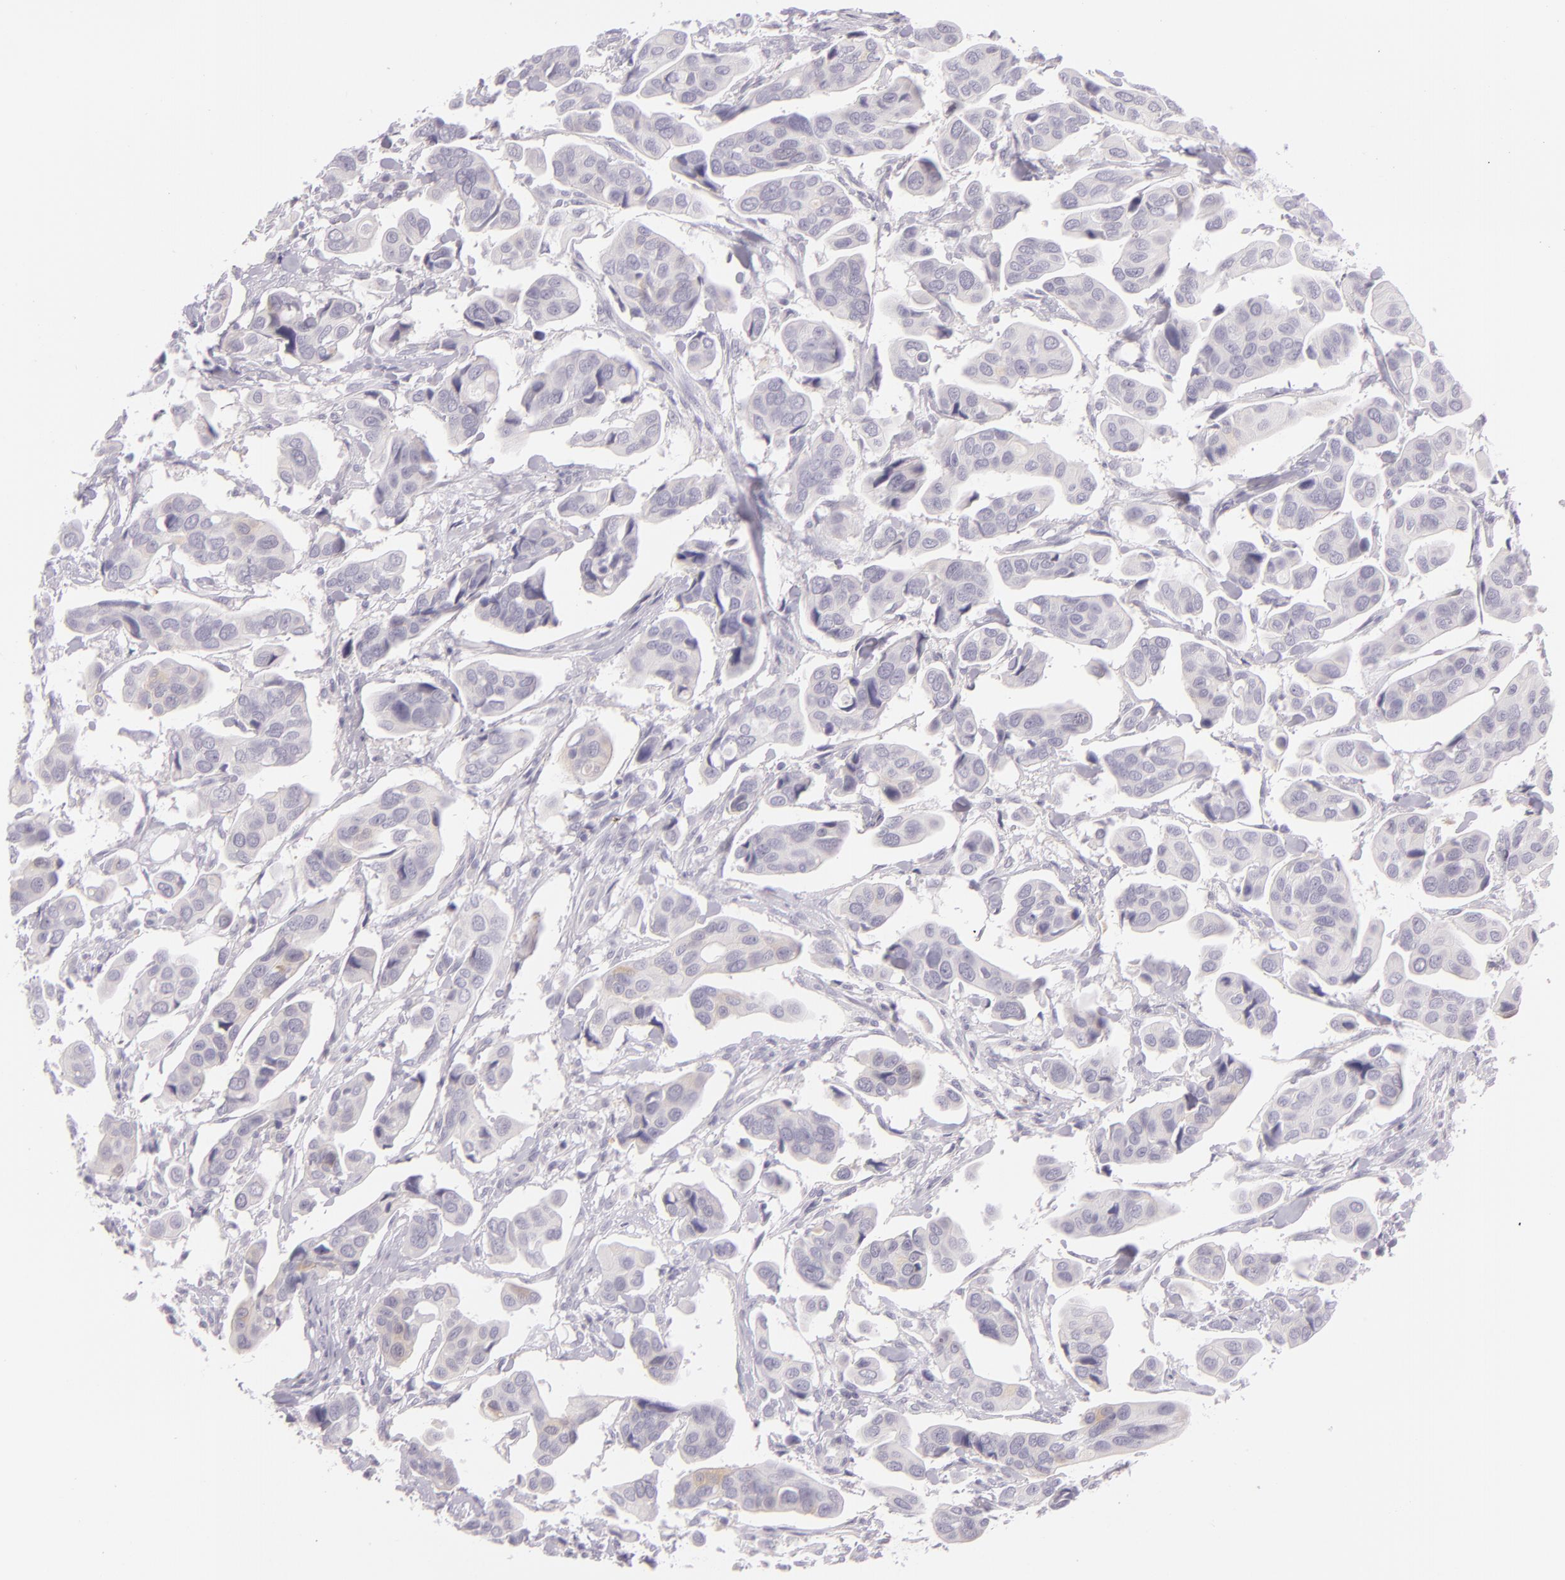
{"staining": {"intensity": "negative", "quantity": "none", "location": "none"}, "tissue": "urothelial cancer", "cell_type": "Tumor cells", "image_type": "cancer", "snomed": [{"axis": "morphology", "description": "Adenocarcinoma, NOS"}, {"axis": "topography", "description": "Urinary bladder"}], "caption": "This micrograph is of urothelial cancer stained with IHC to label a protein in brown with the nuclei are counter-stained blue. There is no staining in tumor cells. (DAB IHC with hematoxylin counter stain).", "gene": "CBS", "patient": {"sex": "male", "age": 61}}